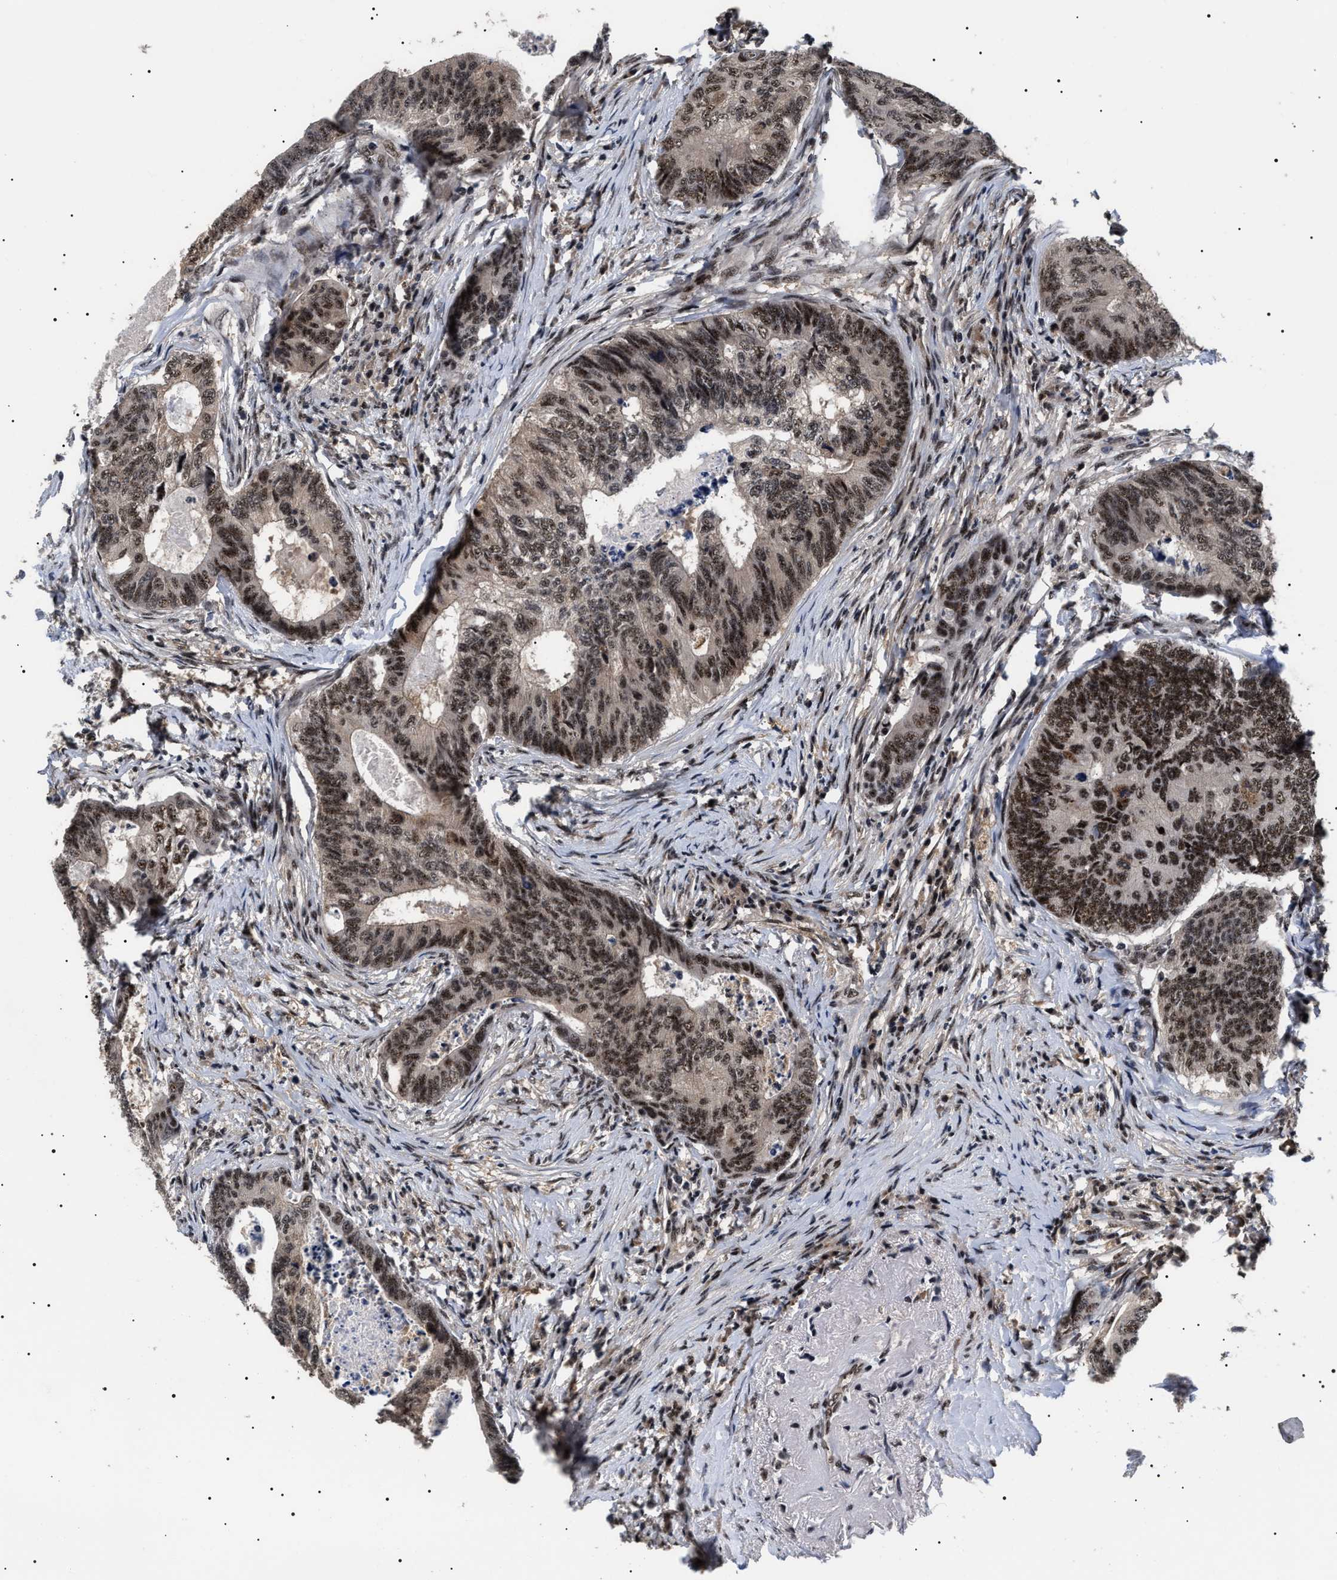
{"staining": {"intensity": "moderate", "quantity": ">75%", "location": "nuclear"}, "tissue": "colorectal cancer", "cell_type": "Tumor cells", "image_type": "cancer", "snomed": [{"axis": "morphology", "description": "Adenocarcinoma, NOS"}, {"axis": "topography", "description": "Colon"}], "caption": "The immunohistochemical stain highlights moderate nuclear staining in tumor cells of colorectal cancer tissue.", "gene": "CAAP1", "patient": {"sex": "female", "age": 67}}